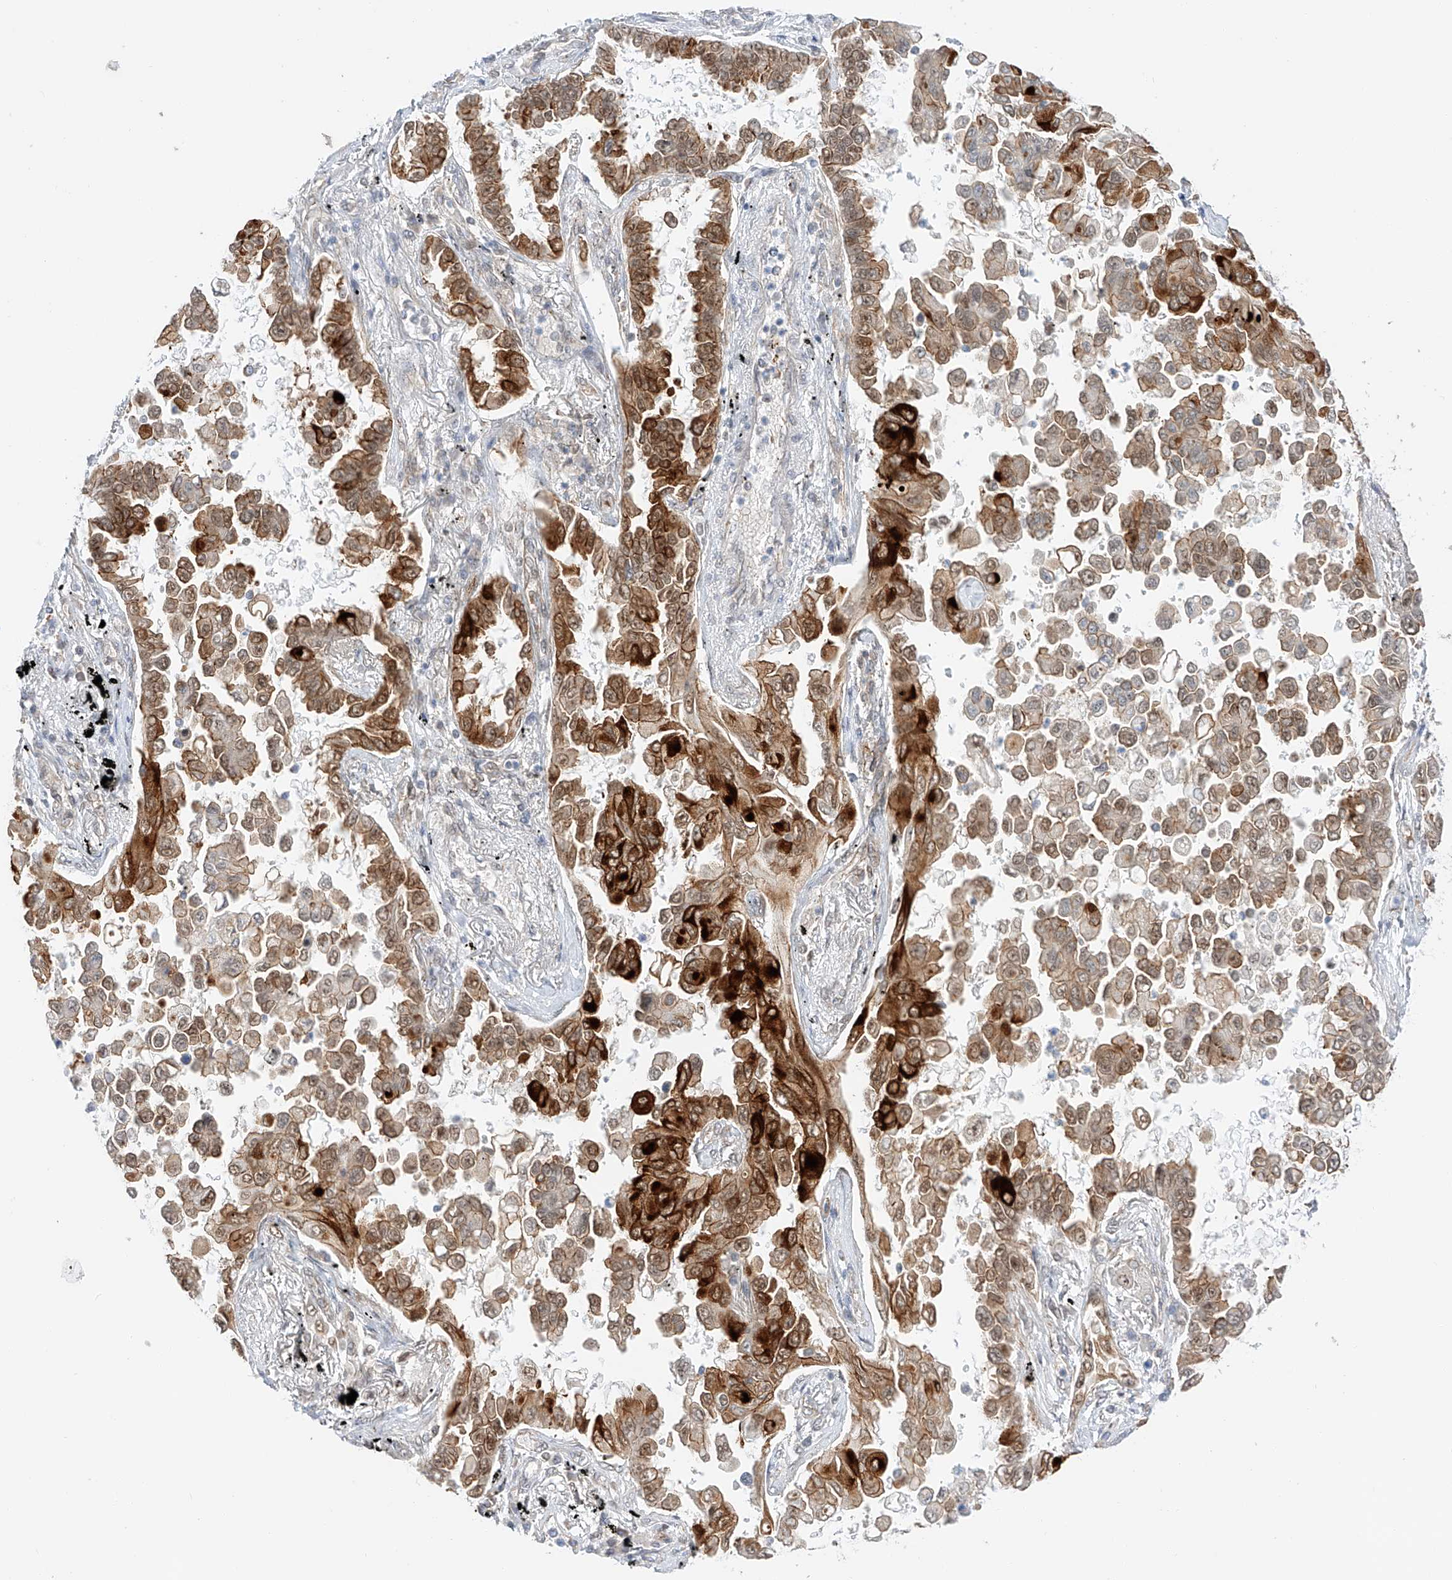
{"staining": {"intensity": "strong", "quantity": ">75%", "location": "cytoplasmic/membranous,nuclear"}, "tissue": "lung cancer", "cell_type": "Tumor cells", "image_type": "cancer", "snomed": [{"axis": "morphology", "description": "Adenocarcinoma, NOS"}, {"axis": "topography", "description": "Lung"}], "caption": "Protein analysis of lung adenocarcinoma tissue shows strong cytoplasmic/membranous and nuclear staining in approximately >75% of tumor cells.", "gene": "POGK", "patient": {"sex": "female", "age": 67}}